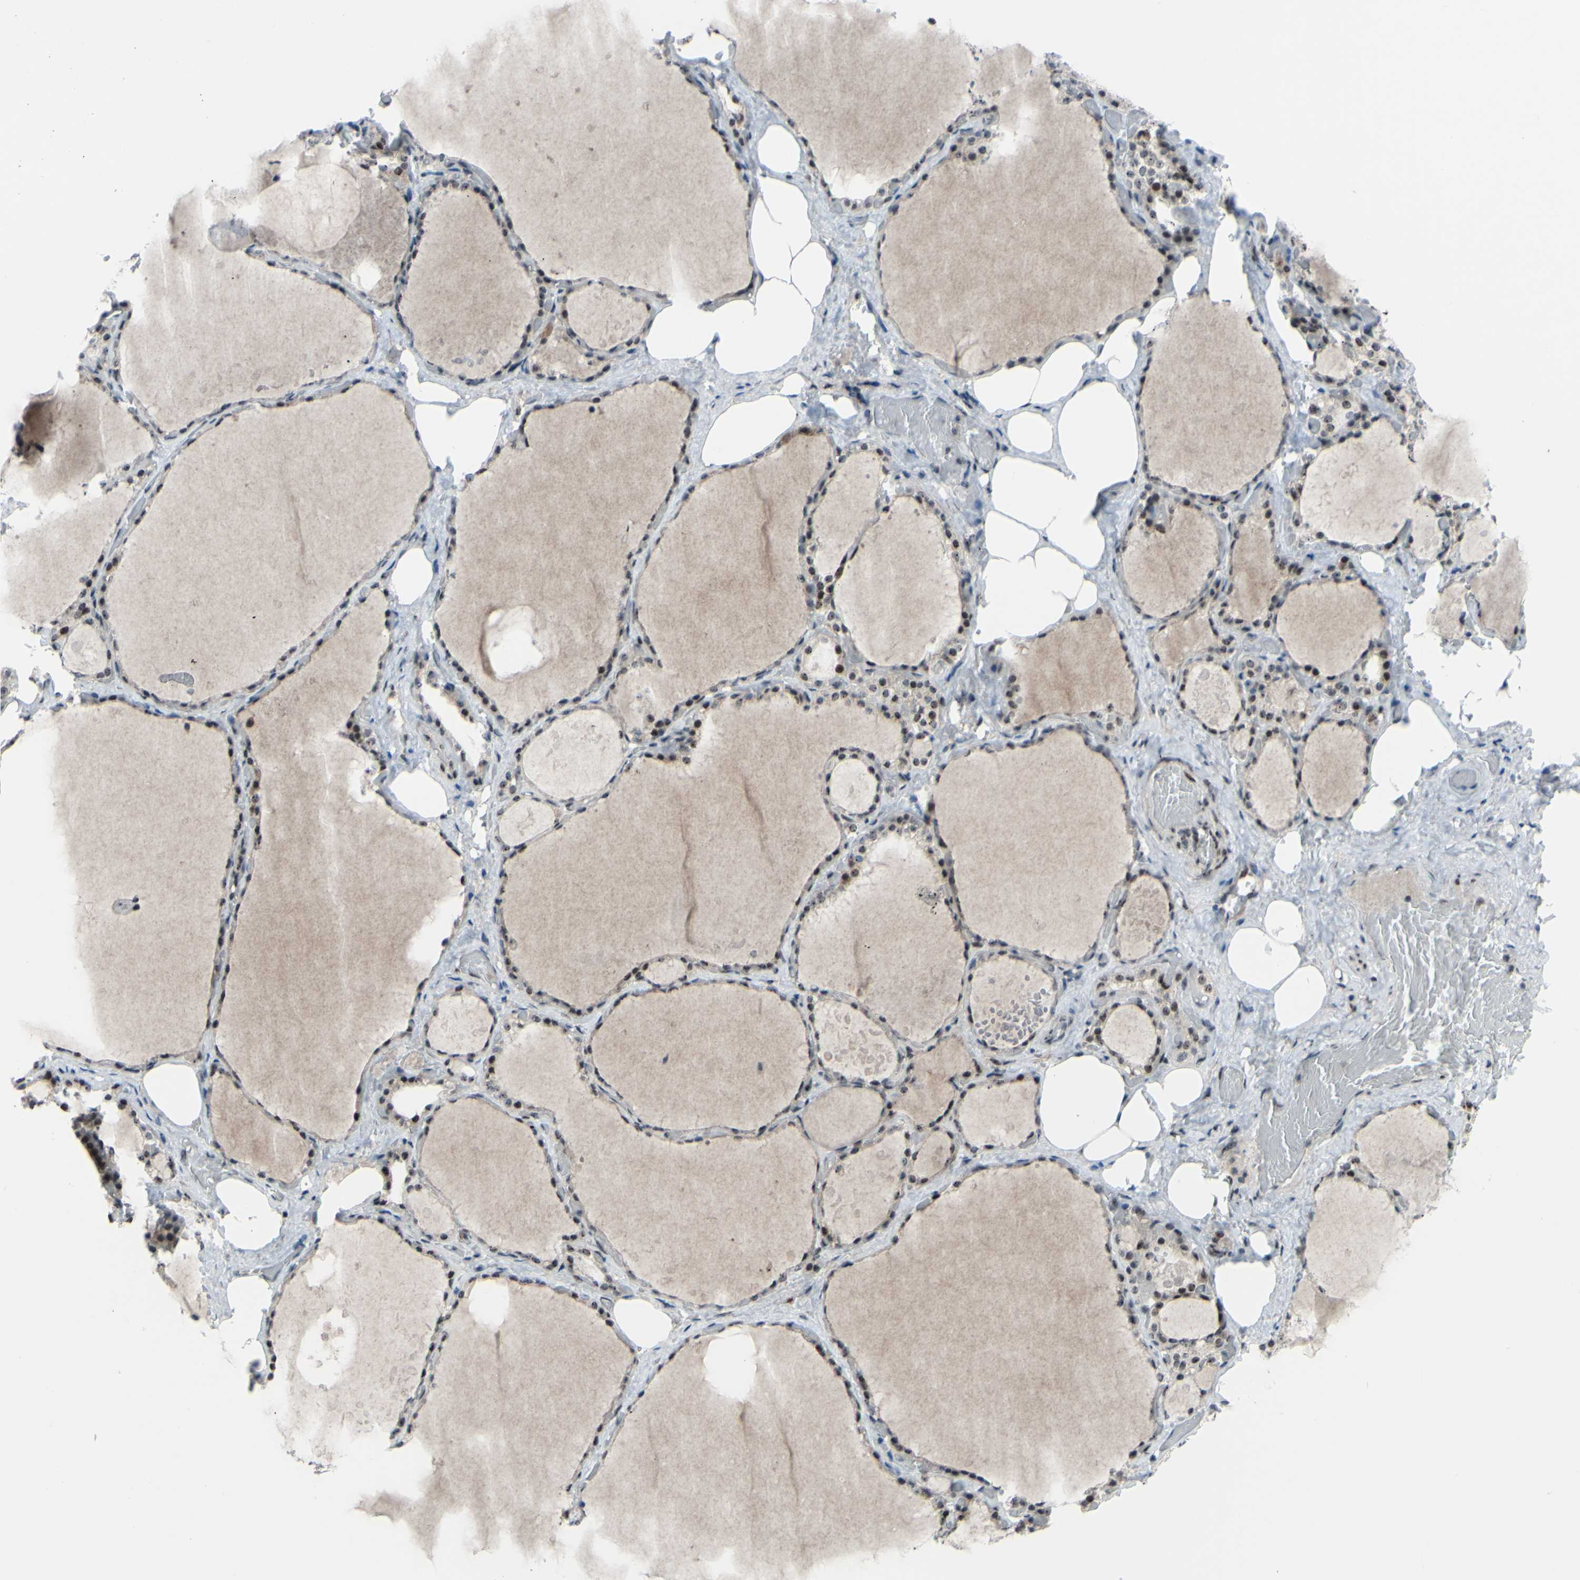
{"staining": {"intensity": "moderate", "quantity": "25%-75%", "location": "nuclear"}, "tissue": "thyroid gland", "cell_type": "Glandular cells", "image_type": "normal", "snomed": [{"axis": "morphology", "description": "Normal tissue, NOS"}, {"axis": "topography", "description": "Thyroid gland"}], "caption": "Human thyroid gland stained for a protein (brown) exhibits moderate nuclear positive positivity in approximately 25%-75% of glandular cells.", "gene": "POLR1A", "patient": {"sex": "male", "age": 61}}